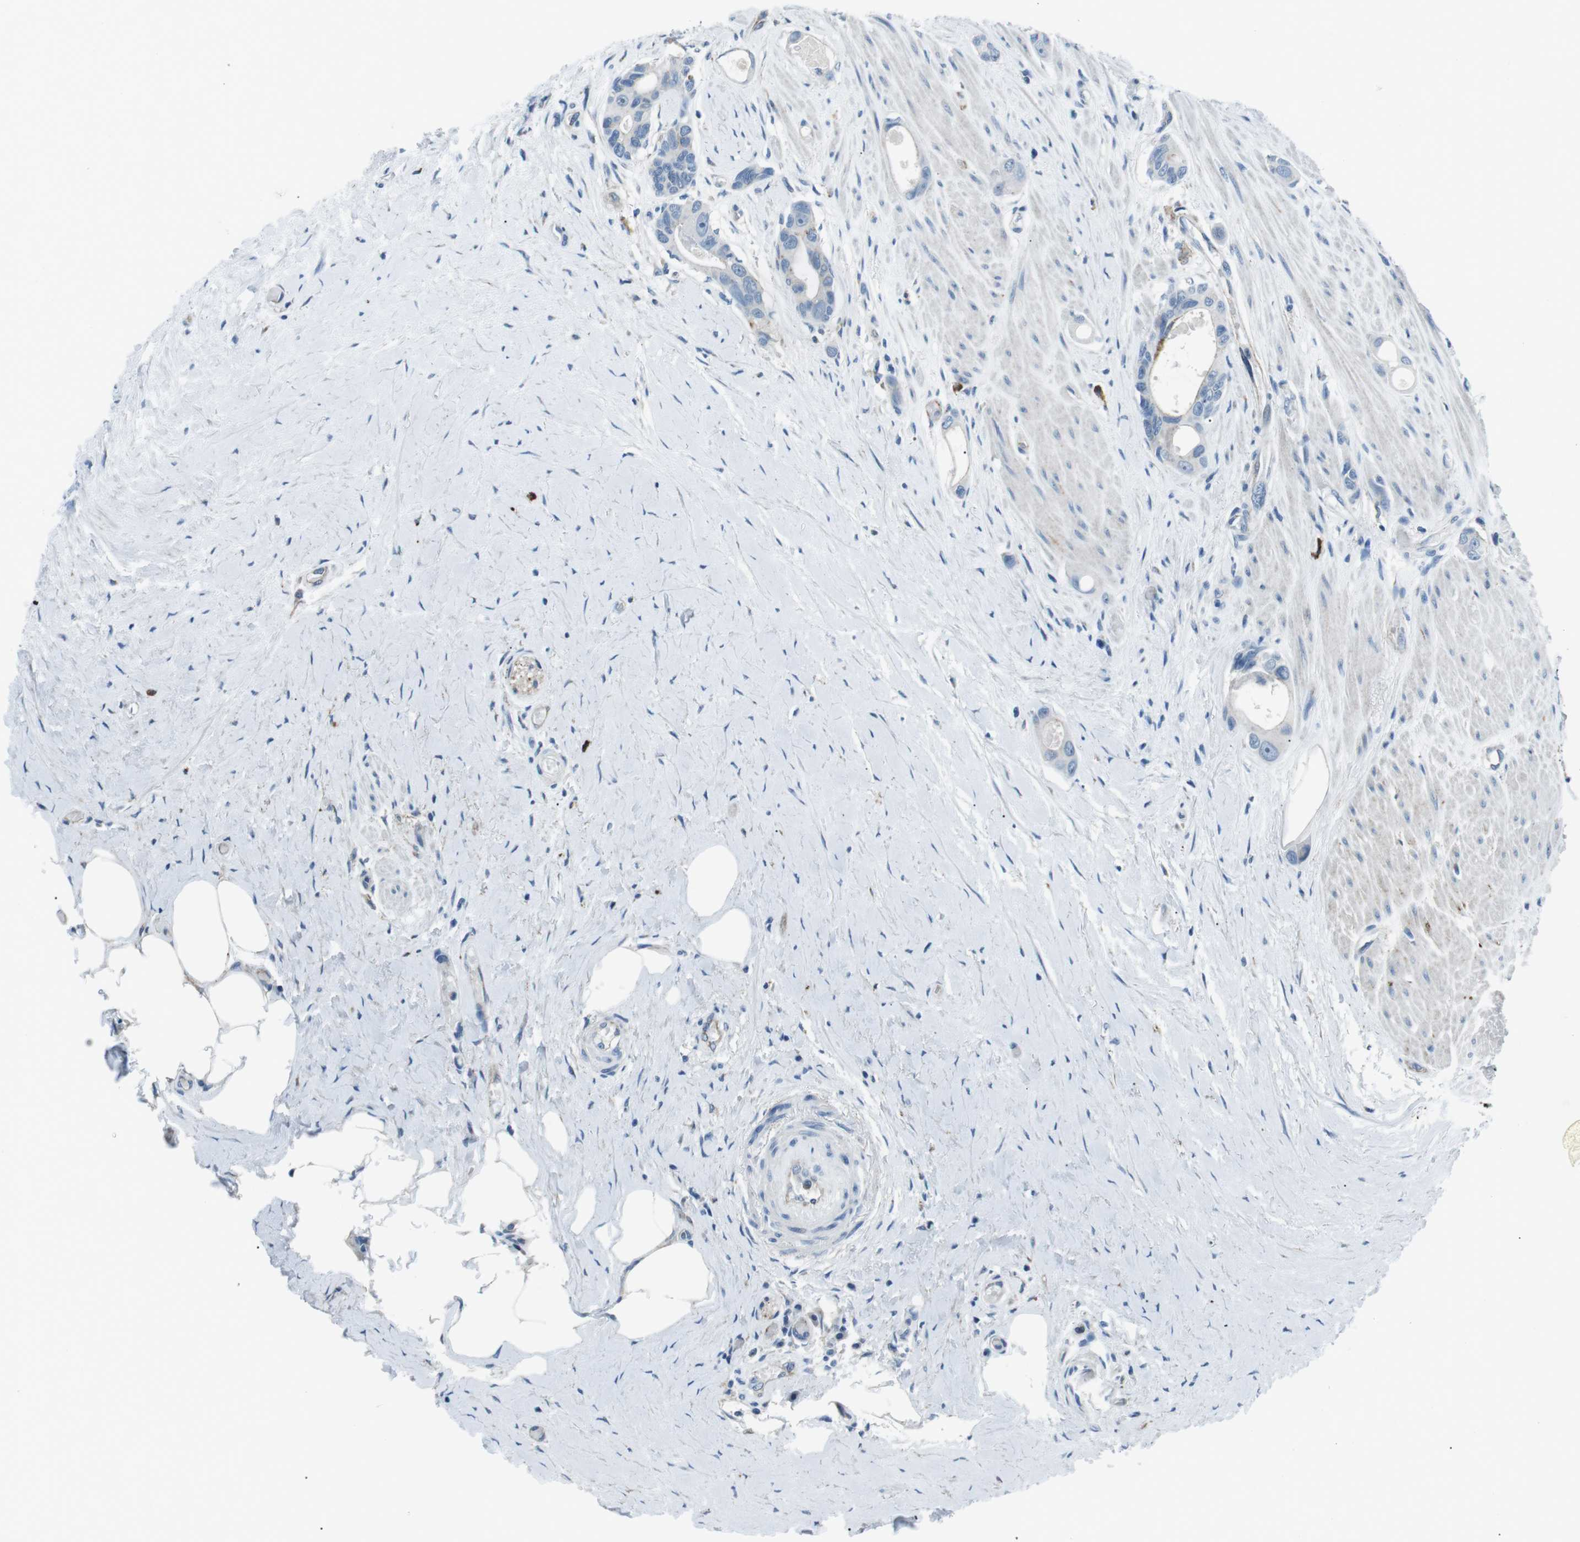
{"staining": {"intensity": "negative", "quantity": "none", "location": "none"}, "tissue": "colorectal cancer", "cell_type": "Tumor cells", "image_type": "cancer", "snomed": [{"axis": "morphology", "description": "Adenocarcinoma, NOS"}, {"axis": "topography", "description": "Rectum"}], "caption": "Image shows no significant protein expression in tumor cells of adenocarcinoma (colorectal).", "gene": "CSF2RA", "patient": {"sex": "male", "age": 51}}